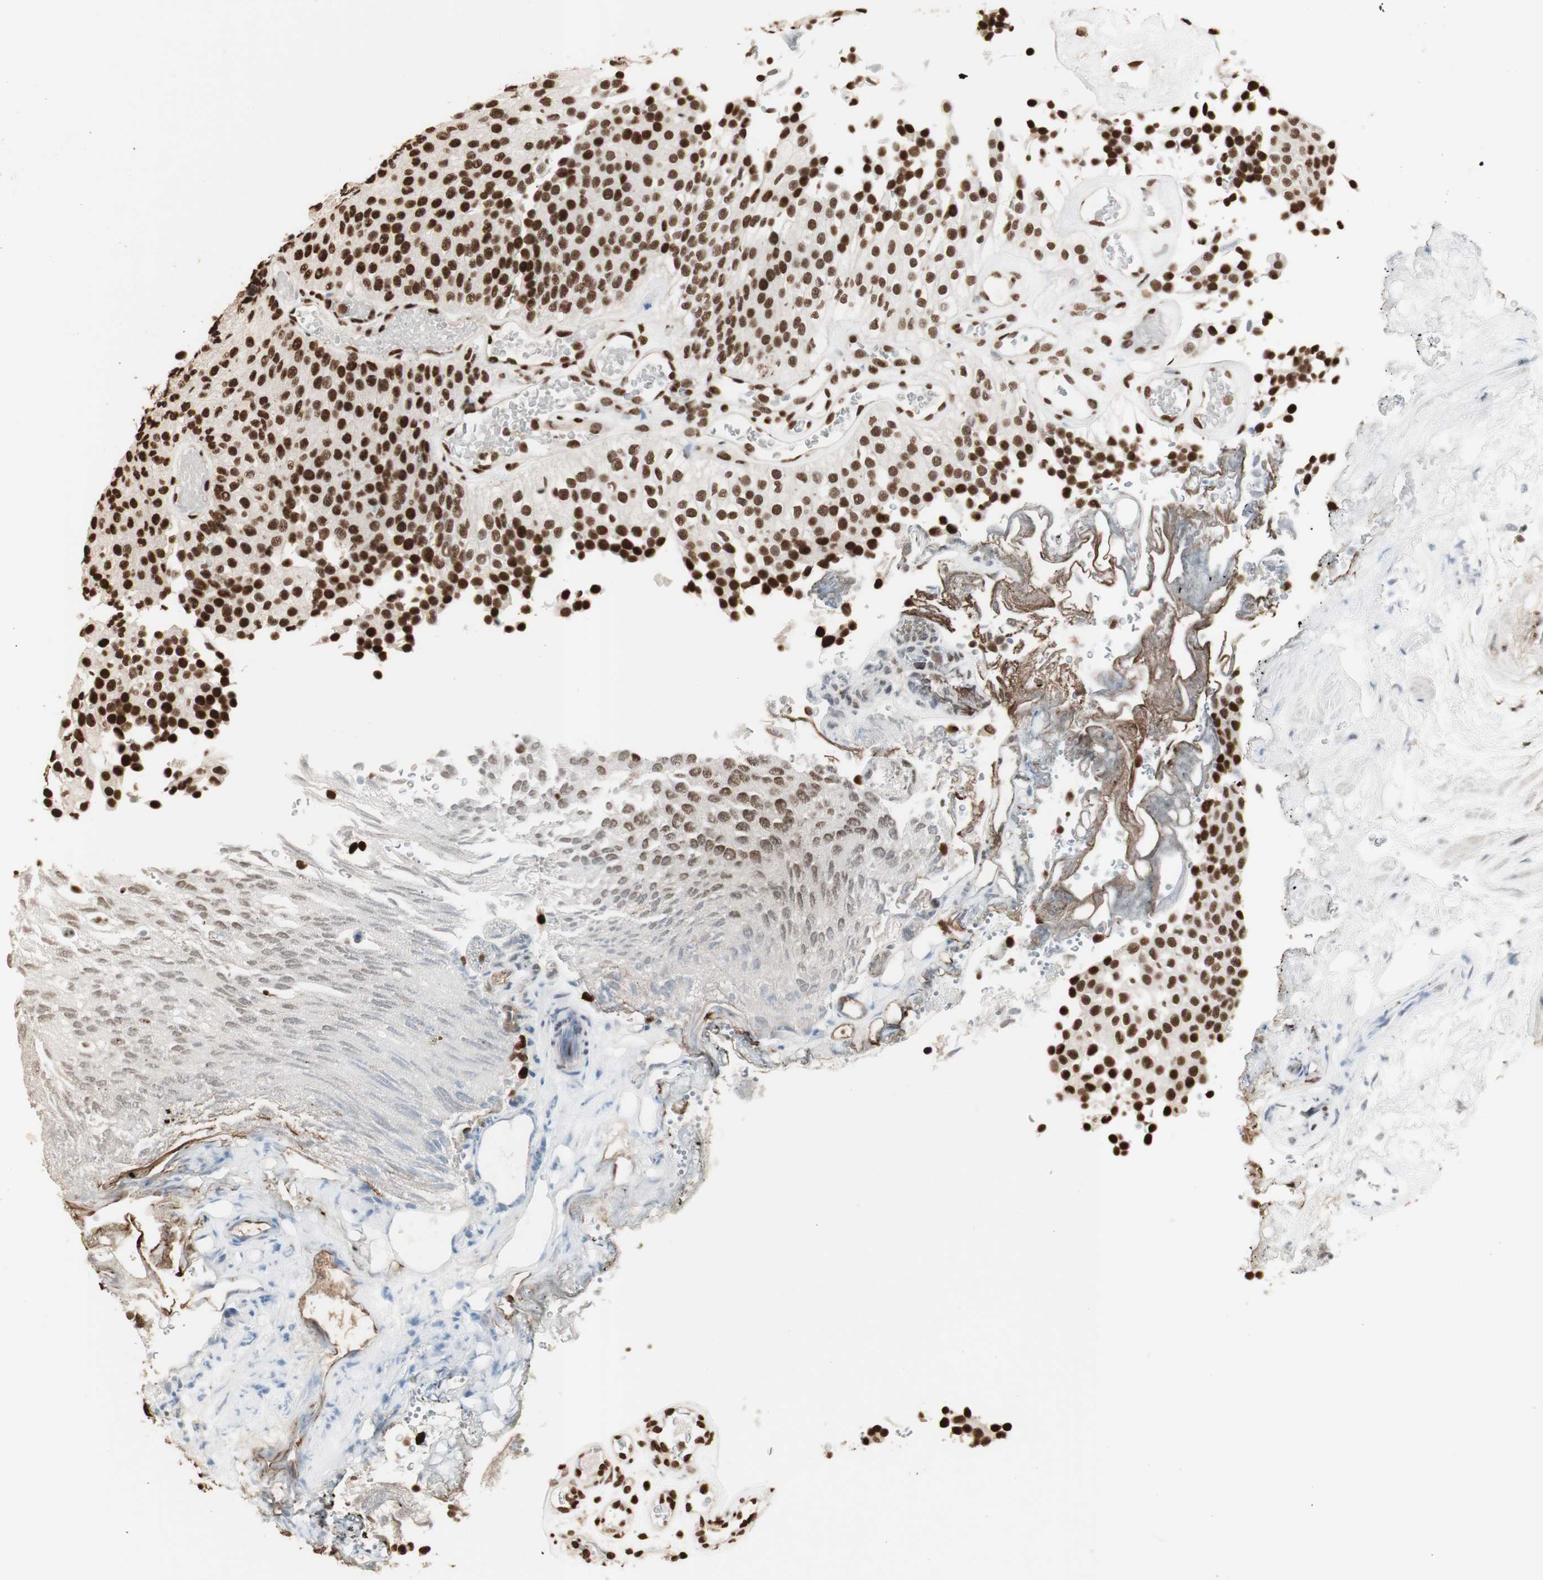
{"staining": {"intensity": "strong", "quantity": ">75%", "location": "nuclear"}, "tissue": "urothelial cancer", "cell_type": "Tumor cells", "image_type": "cancer", "snomed": [{"axis": "morphology", "description": "Urothelial carcinoma, Low grade"}, {"axis": "topography", "description": "Urinary bladder"}], "caption": "Urothelial carcinoma (low-grade) stained with DAB immunohistochemistry demonstrates high levels of strong nuclear positivity in approximately >75% of tumor cells.", "gene": "HNRNPA2B1", "patient": {"sex": "male", "age": 78}}